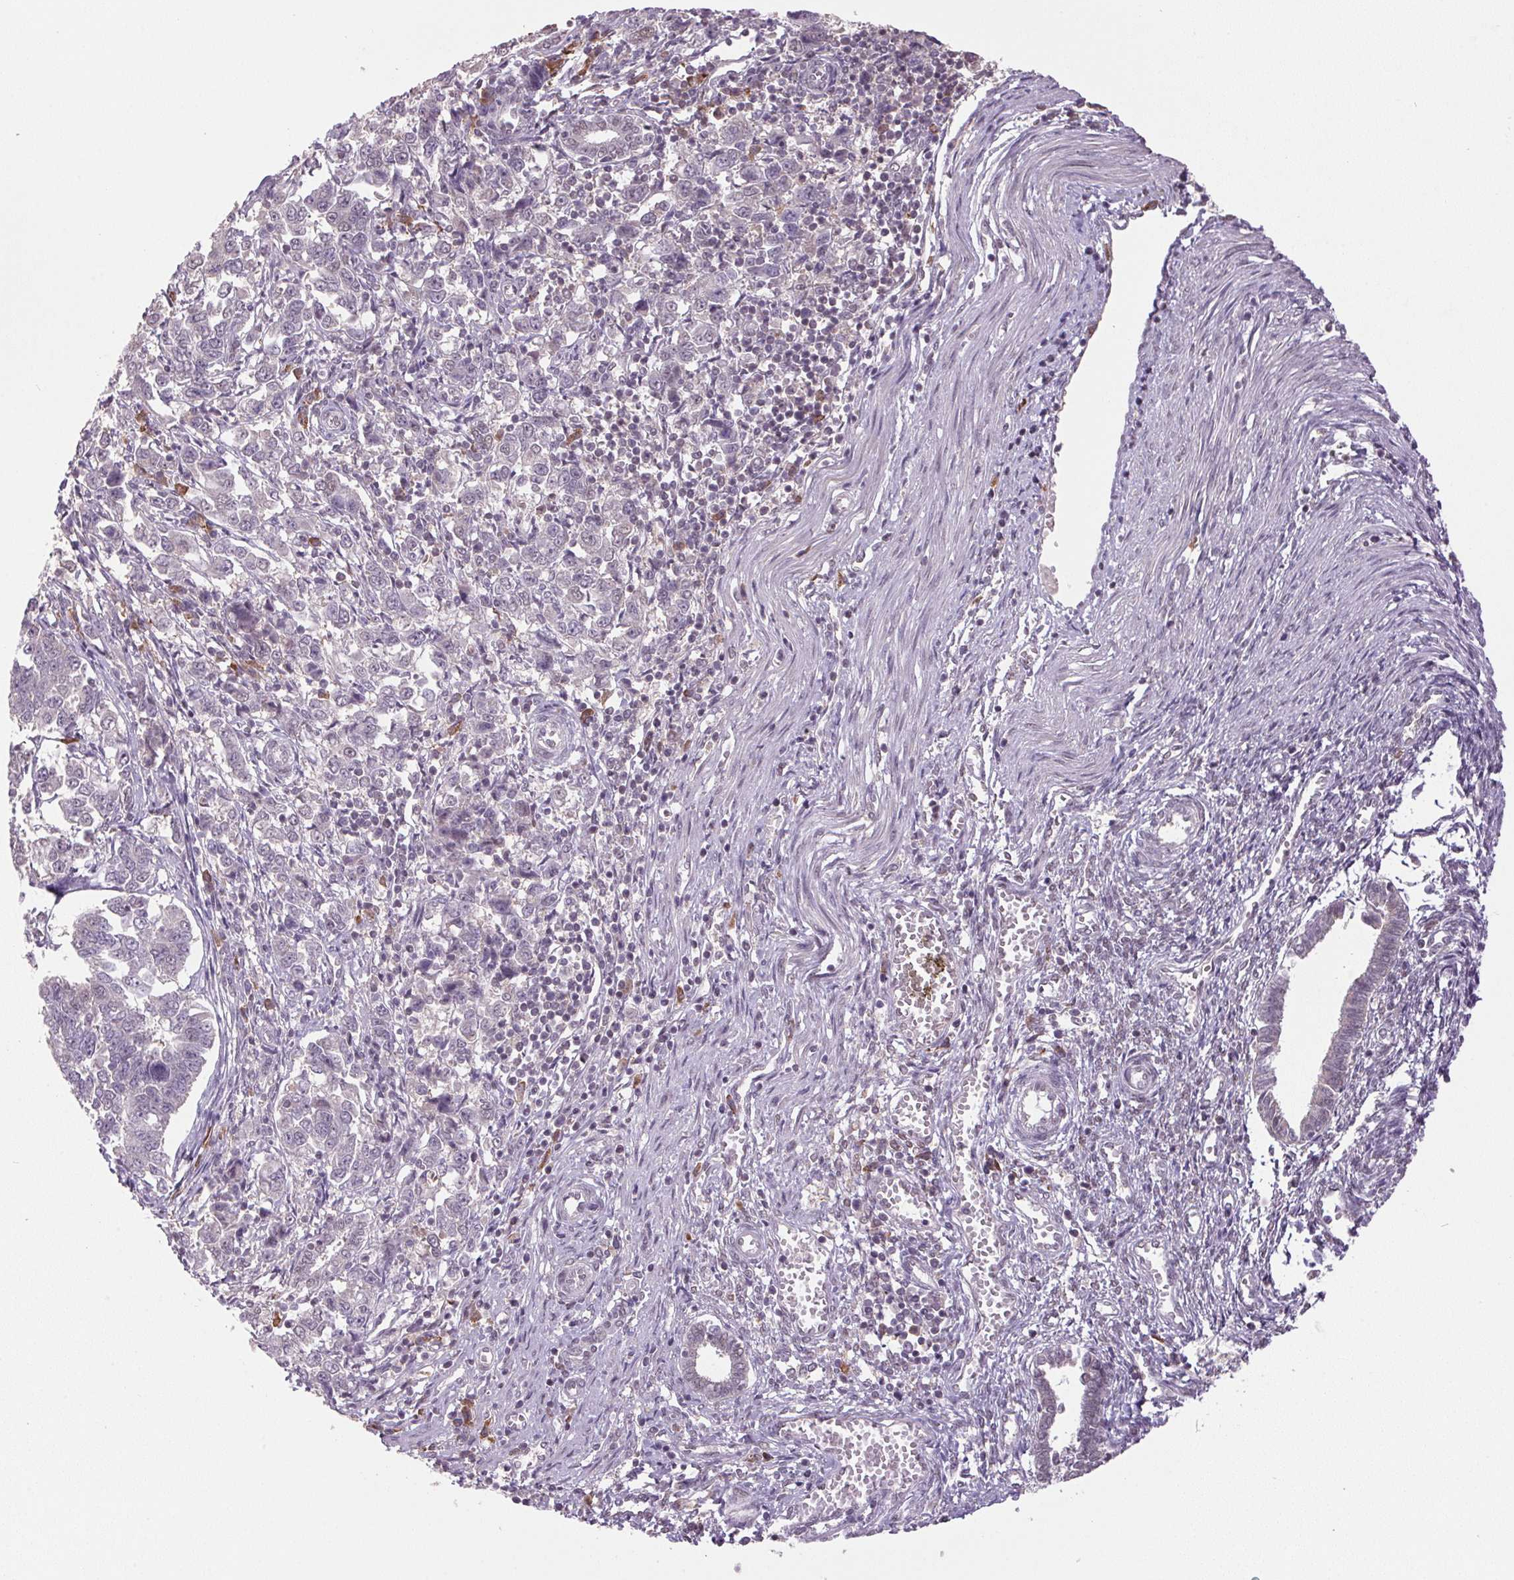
{"staining": {"intensity": "negative", "quantity": "none", "location": "none"}, "tissue": "endometrial cancer", "cell_type": "Tumor cells", "image_type": "cancer", "snomed": [{"axis": "morphology", "description": "Adenocarcinoma, NOS"}, {"axis": "topography", "description": "Endometrium"}], "caption": "This is a photomicrograph of immunohistochemistry (IHC) staining of adenocarcinoma (endometrial), which shows no positivity in tumor cells. (Brightfield microscopy of DAB (3,3'-diaminobenzidine) immunohistochemistry (IHC) at high magnification).", "gene": "ZBTB4", "patient": {"sex": "female", "age": 43}}